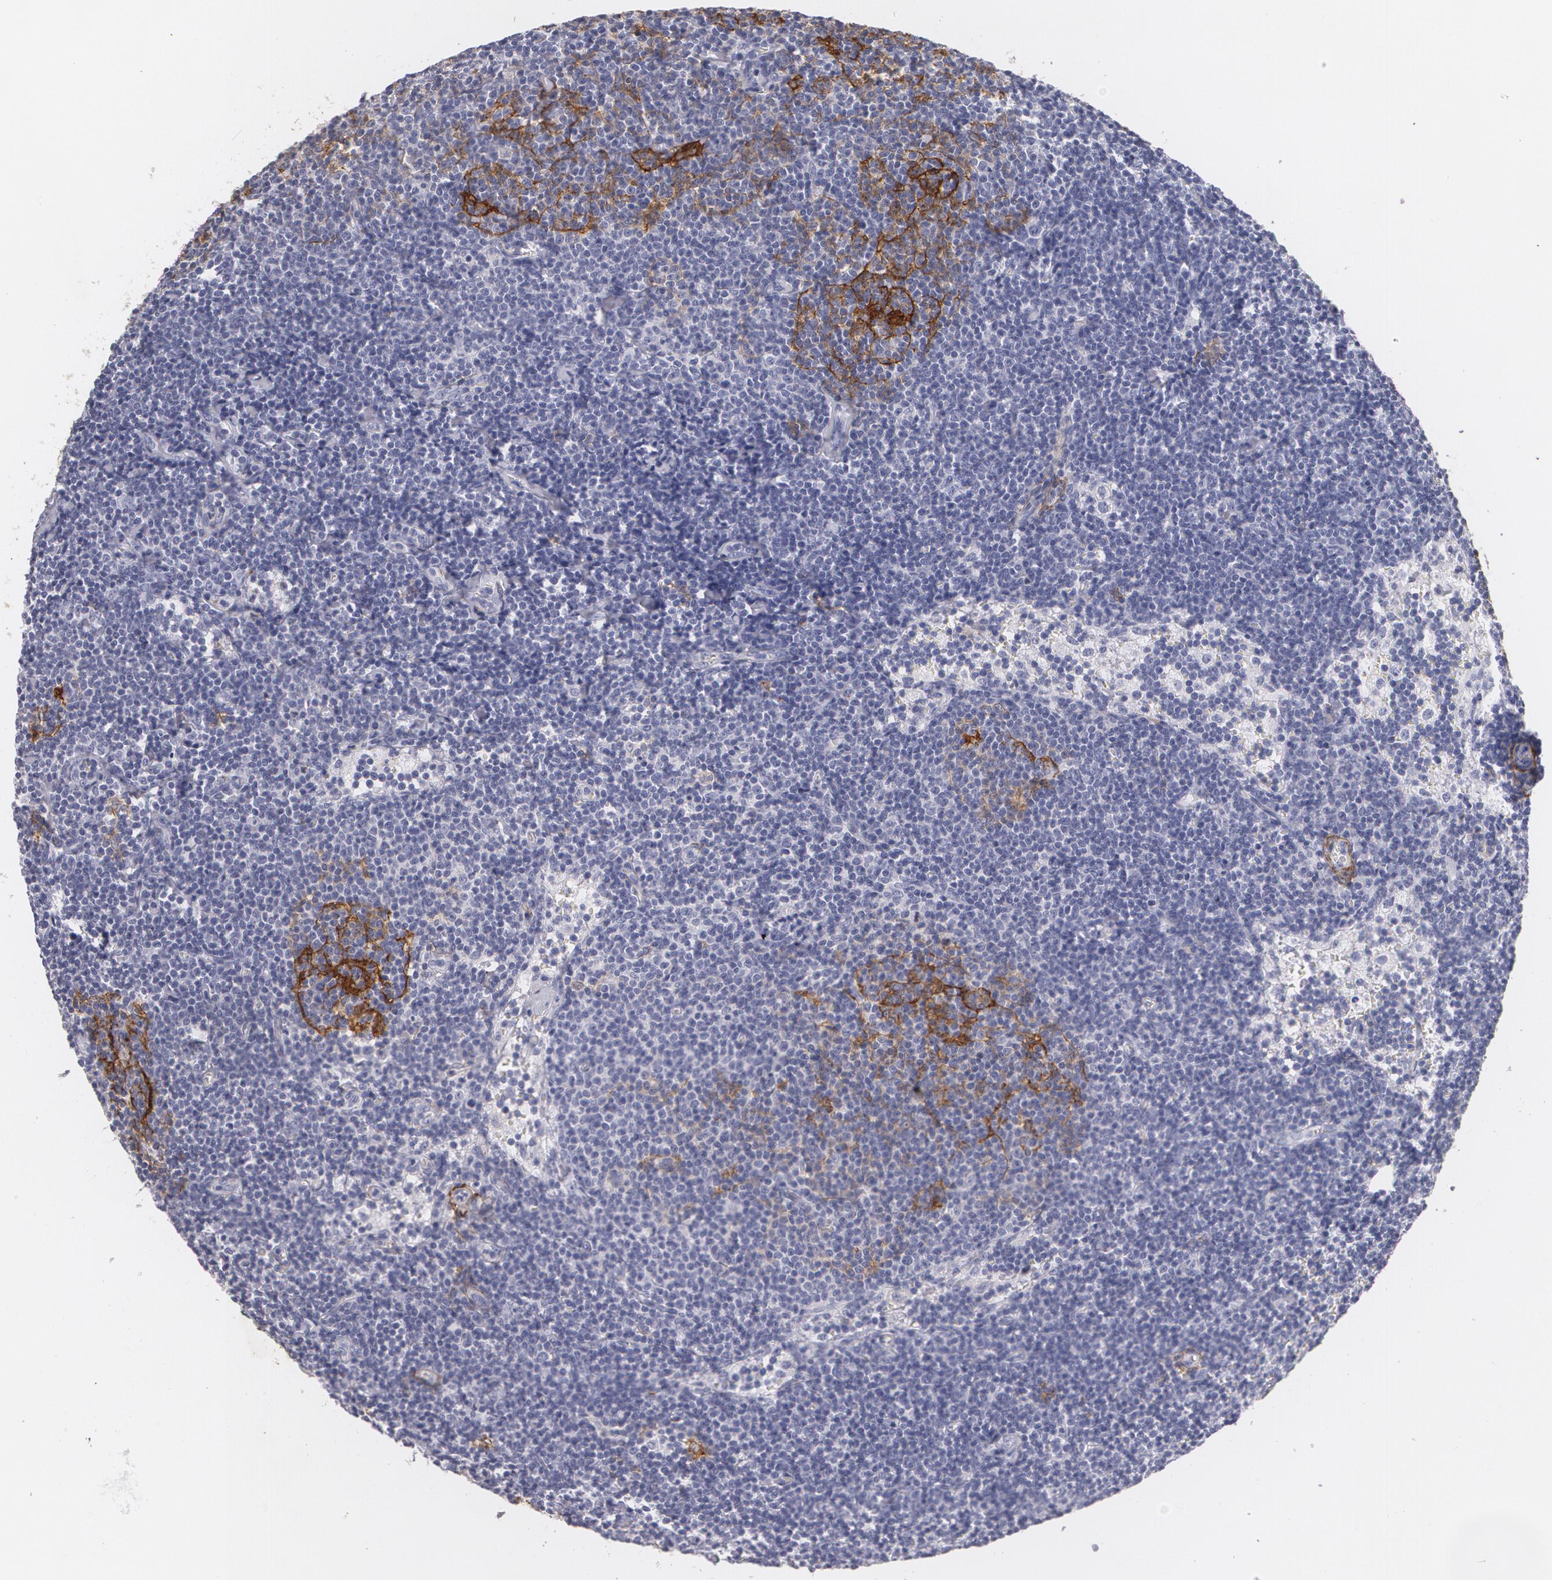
{"staining": {"intensity": "moderate", "quantity": "25%-75%", "location": "cytoplasmic/membranous"}, "tissue": "lymphoma", "cell_type": "Tumor cells", "image_type": "cancer", "snomed": [{"axis": "morphology", "description": "Malignant lymphoma, non-Hodgkin's type, Low grade"}, {"axis": "topography", "description": "Lymph node"}], "caption": "Lymphoma tissue exhibits moderate cytoplasmic/membranous staining in approximately 25%-75% of tumor cells (DAB (3,3'-diaminobenzidine) IHC, brown staining for protein, blue staining for nuclei).", "gene": "NGFR", "patient": {"sex": "male", "age": 65}}